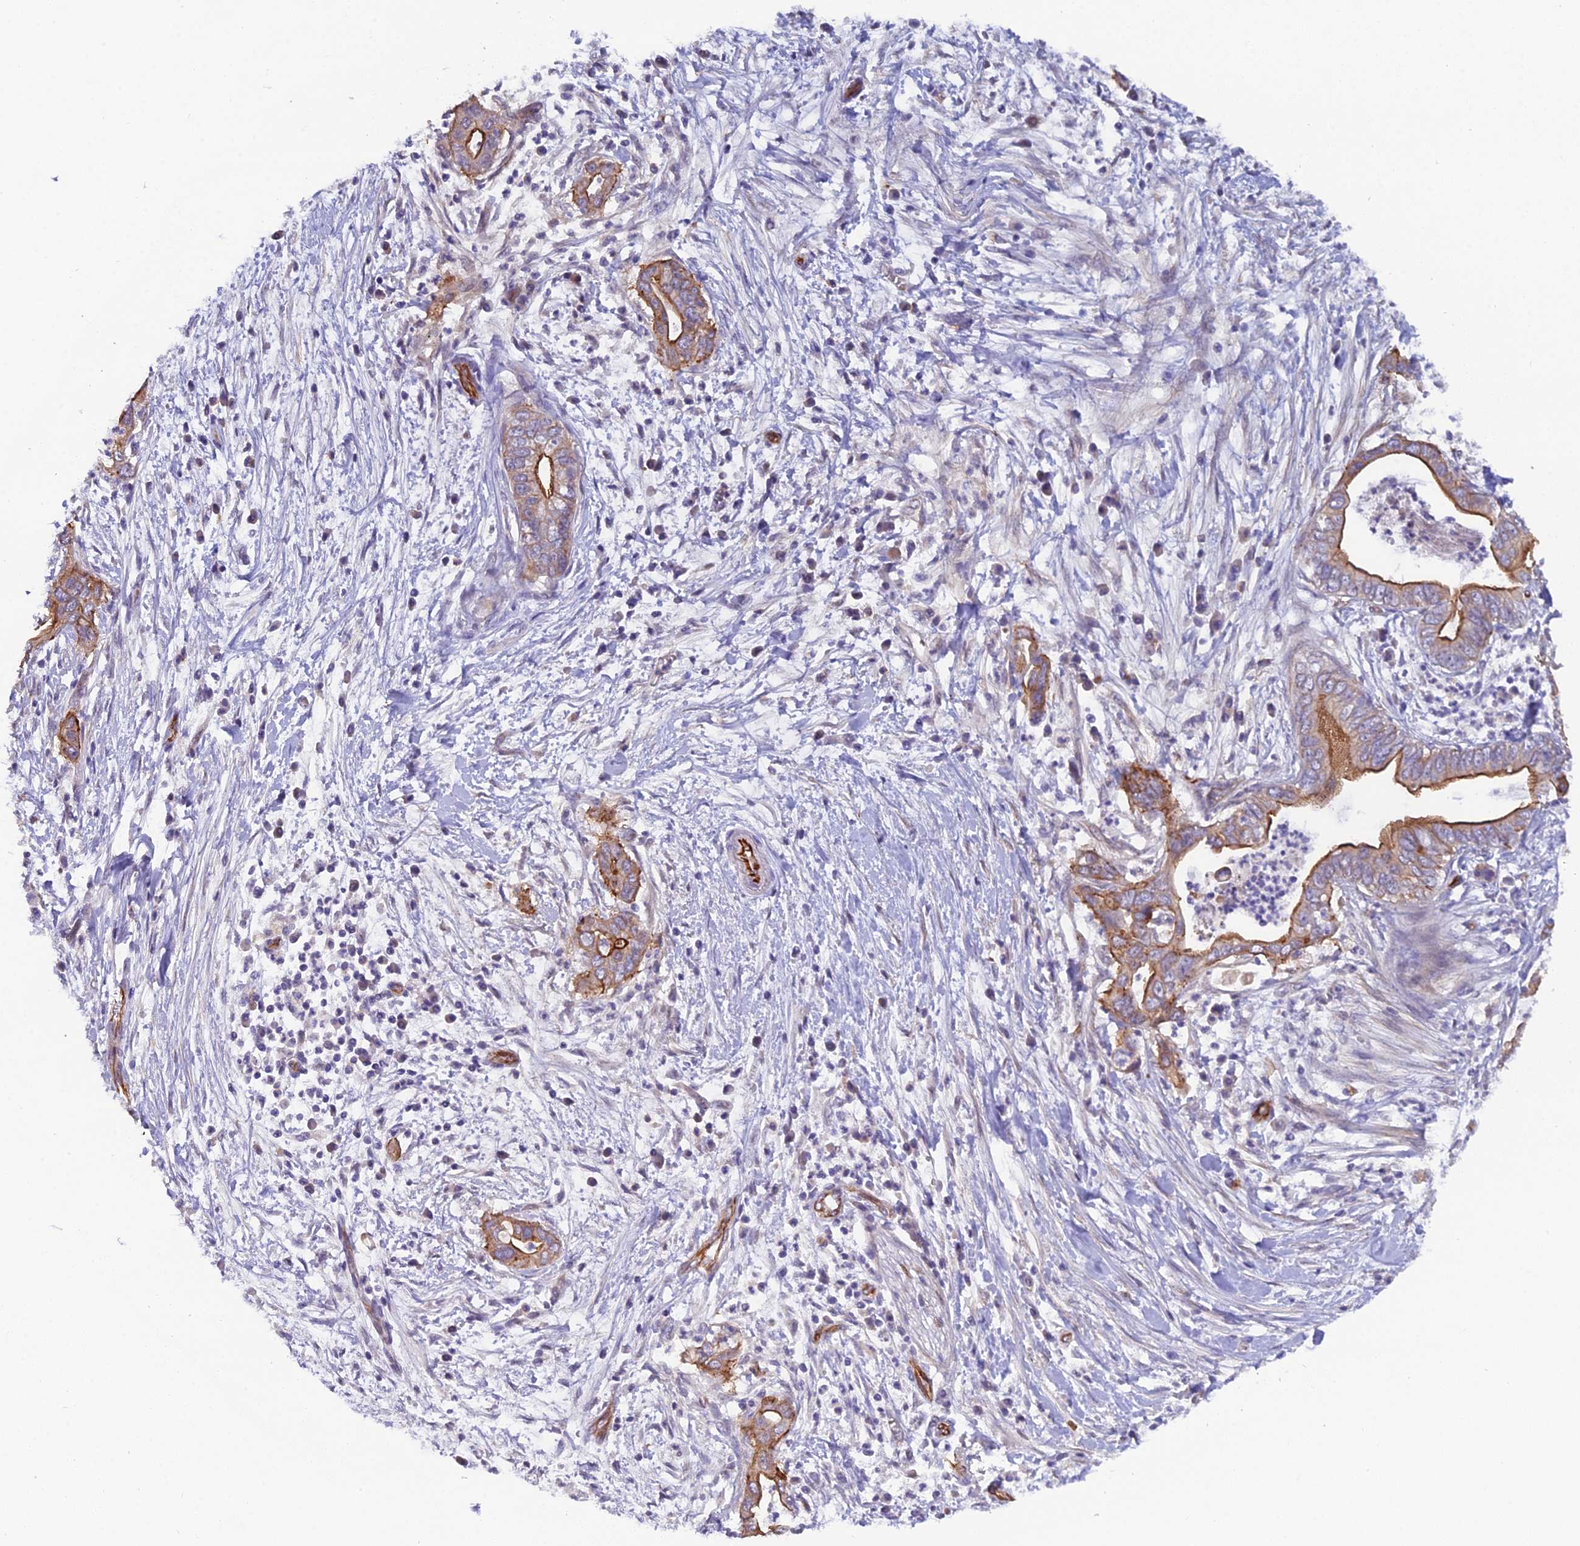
{"staining": {"intensity": "moderate", "quantity": ">75%", "location": "cytoplasmic/membranous"}, "tissue": "pancreatic cancer", "cell_type": "Tumor cells", "image_type": "cancer", "snomed": [{"axis": "morphology", "description": "Adenocarcinoma, NOS"}, {"axis": "topography", "description": "Pancreas"}], "caption": "Pancreatic adenocarcinoma stained for a protein (brown) shows moderate cytoplasmic/membranous positive expression in approximately >75% of tumor cells.", "gene": "CFAP47", "patient": {"sex": "male", "age": 75}}